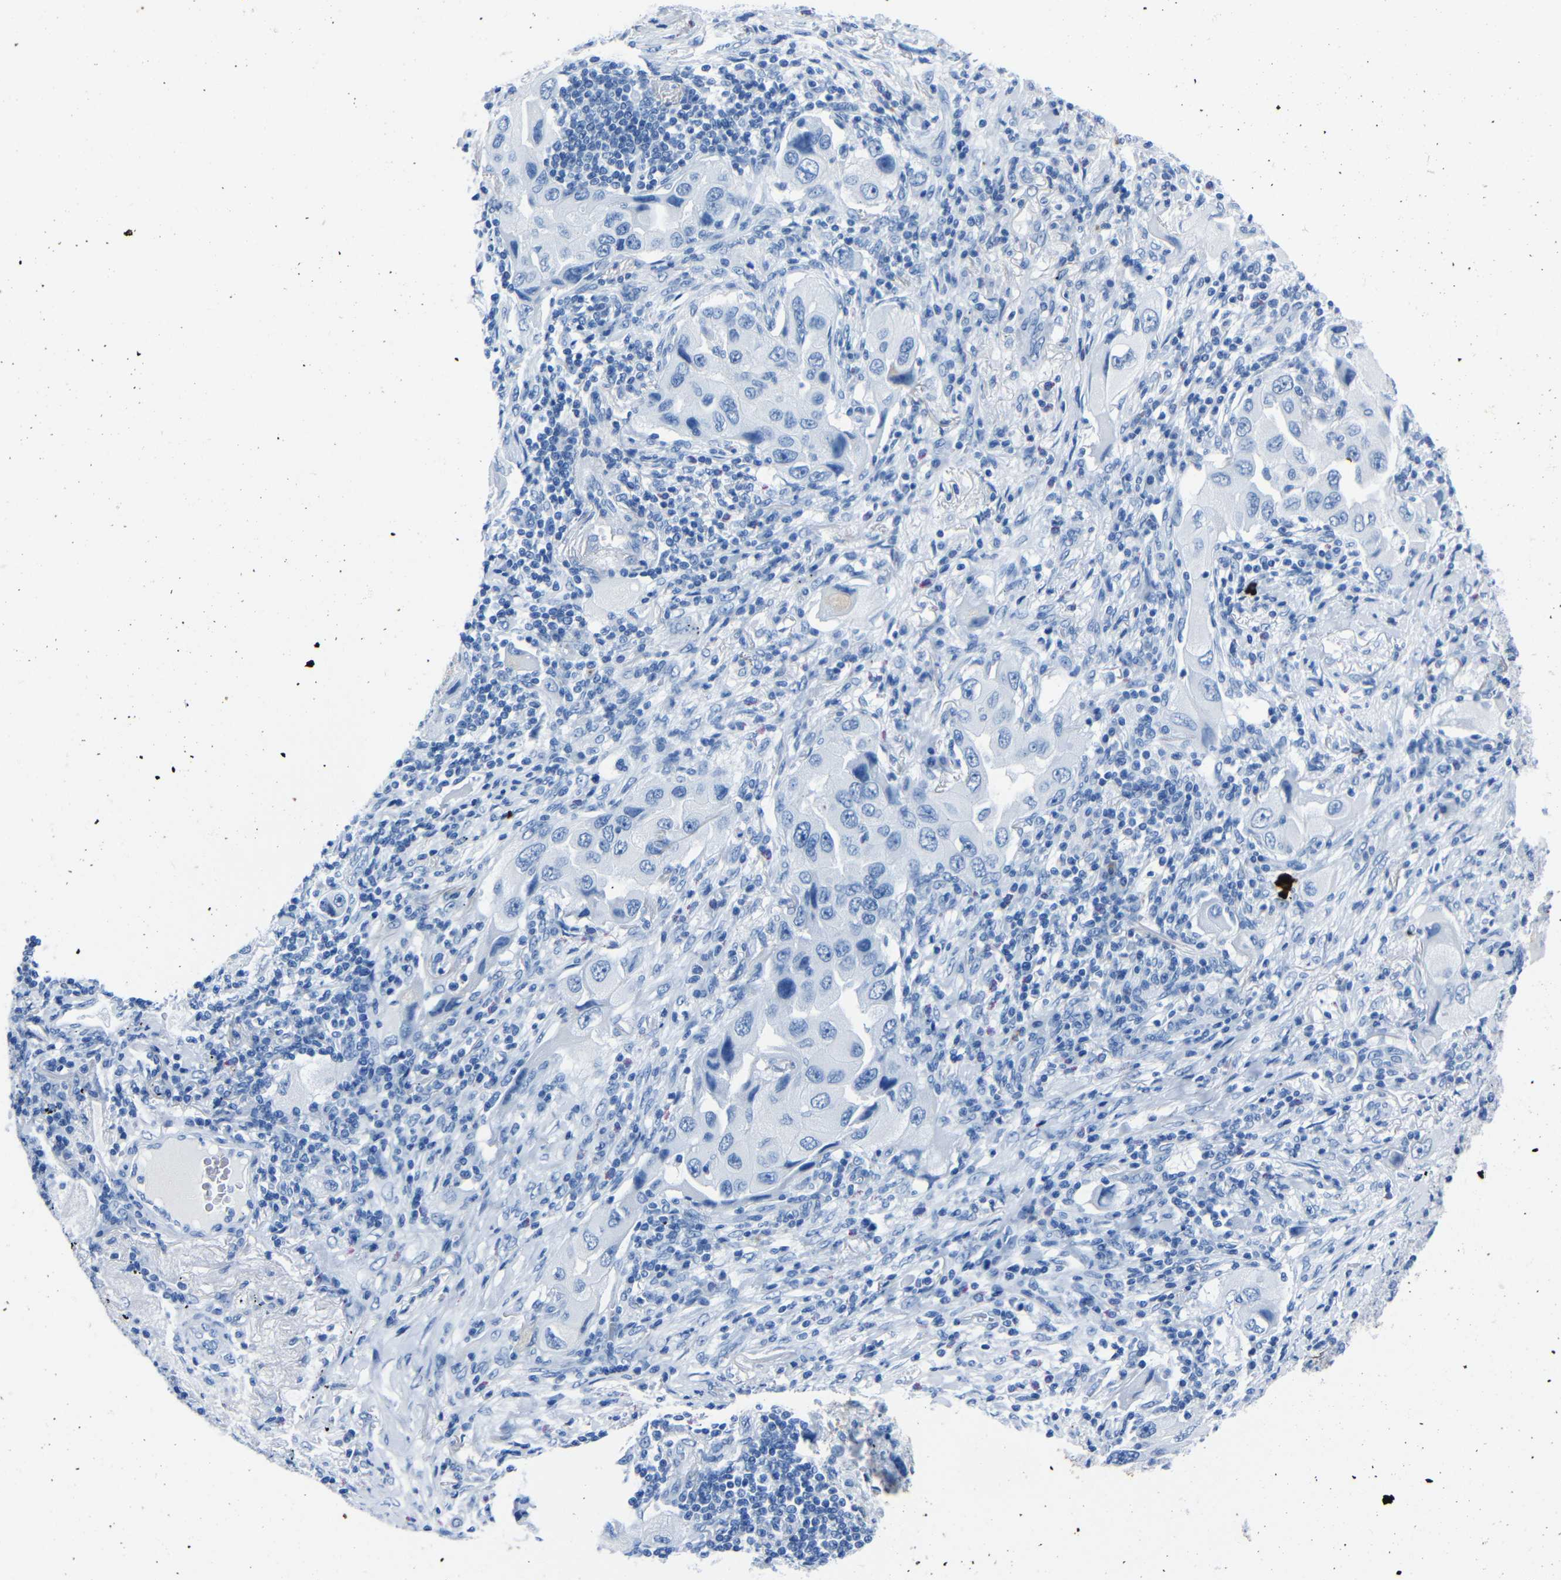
{"staining": {"intensity": "negative", "quantity": "none", "location": "none"}, "tissue": "lung cancer", "cell_type": "Tumor cells", "image_type": "cancer", "snomed": [{"axis": "morphology", "description": "Adenocarcinoma, NOS"}, {"axis": "topography", "description": "Lung"}], "caption": "Immunohistochemistry of human adenocarcinoma (lung) exhibits no expression in tumor cells.", "gene": "CLDN11", "patient": {"sex": "female", "age": 65}}